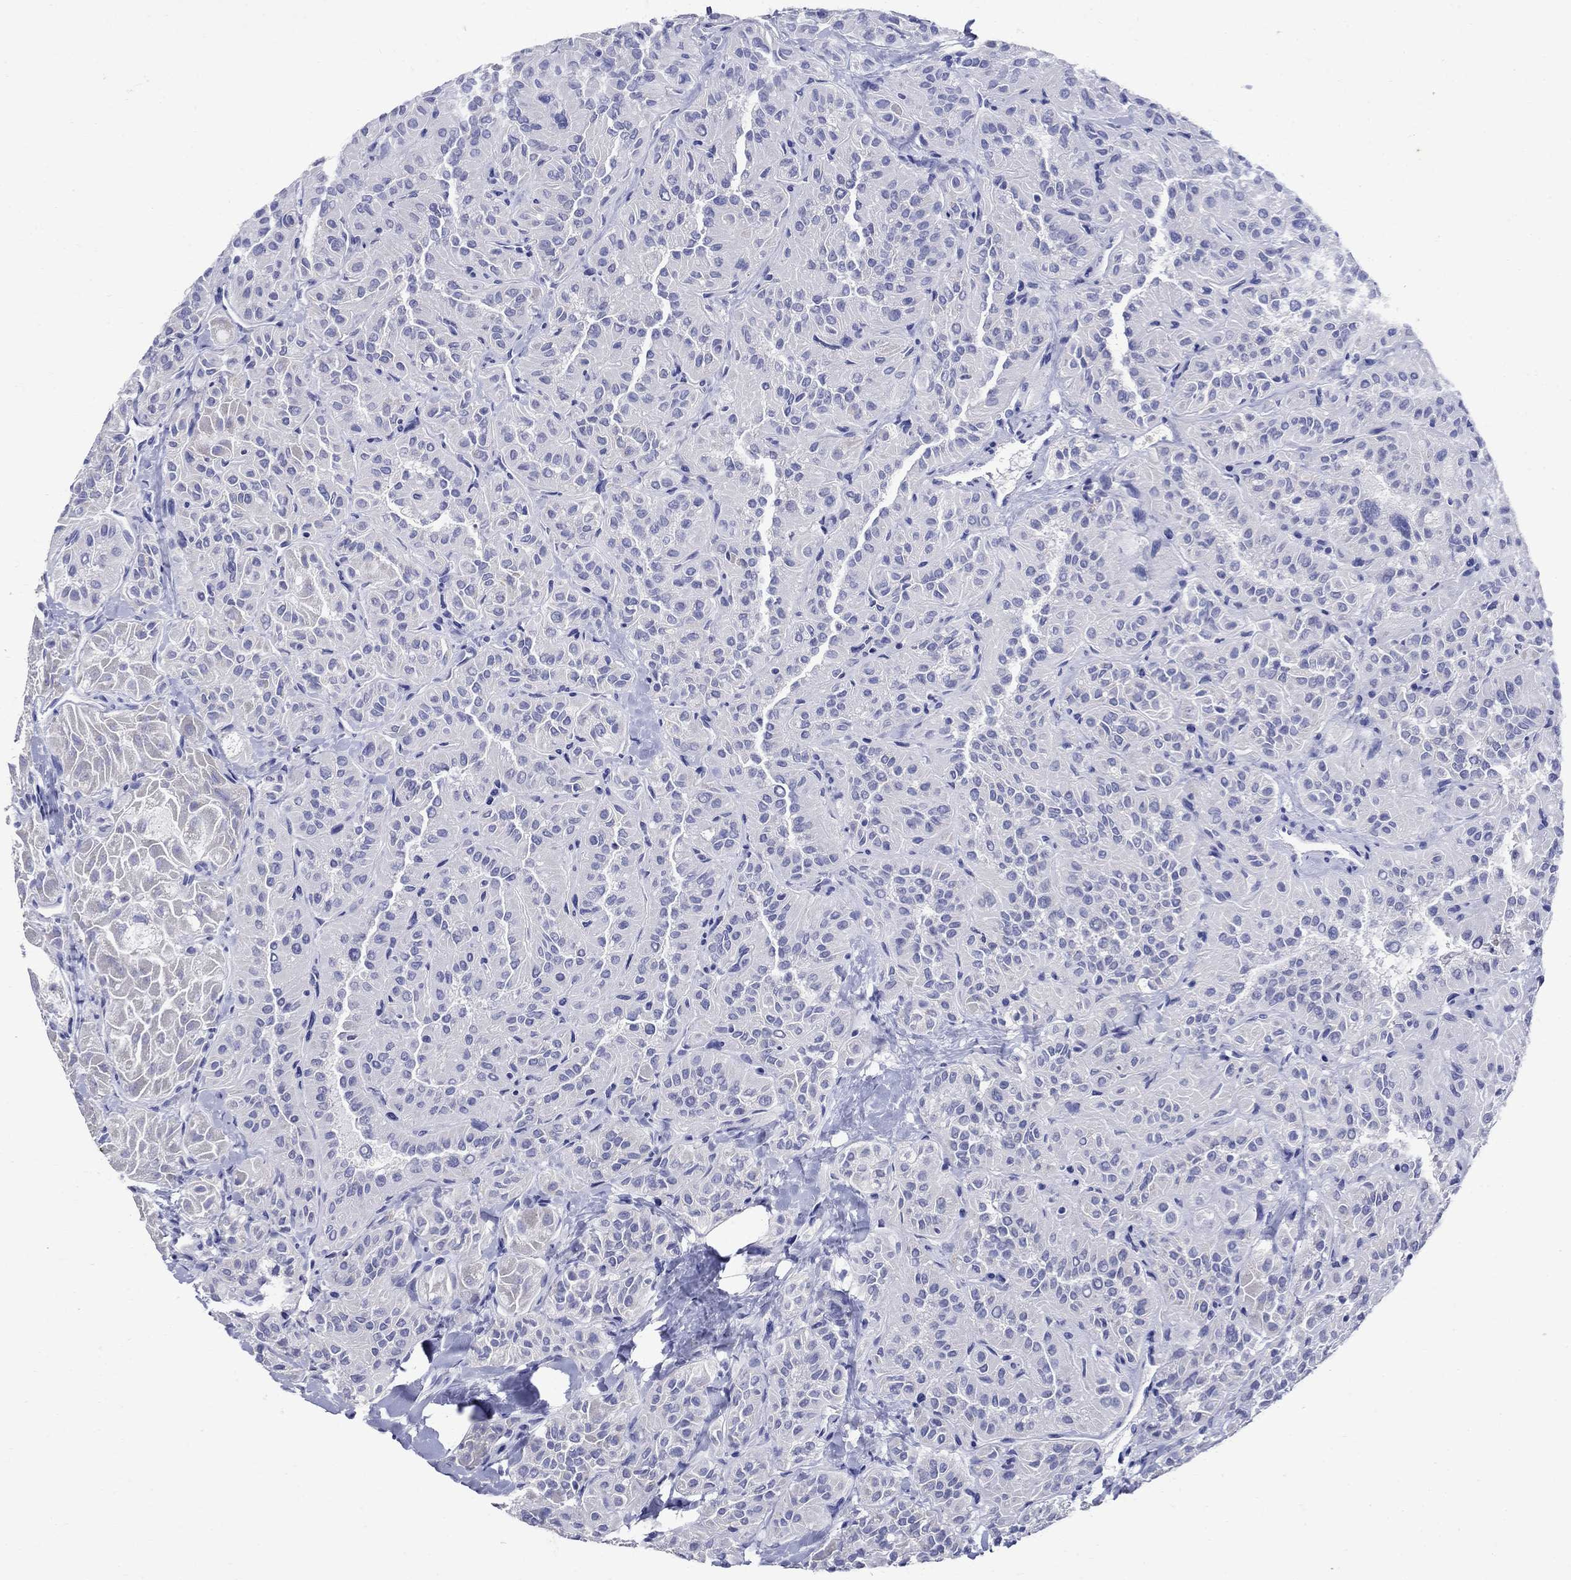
{"staining": {"intensity": "negative", "quantity": "none", "location": "none"}, "tissue": "thyroid cancer", "cell_type": "Tumor cells", "image_type": "cancer", "snomed": [{"axis": "morphology", "description": "Papillary adenocarcinoma, NOS"}, {"axis": "topography", "description": "Thyroid gland"}], "caption": "Micrograph shows no significant protein expression in tumor cells of thyroid papillary adenocarcinoma.", "gene": "CD1A", "patient": {"sex": "female", "age": 45}}